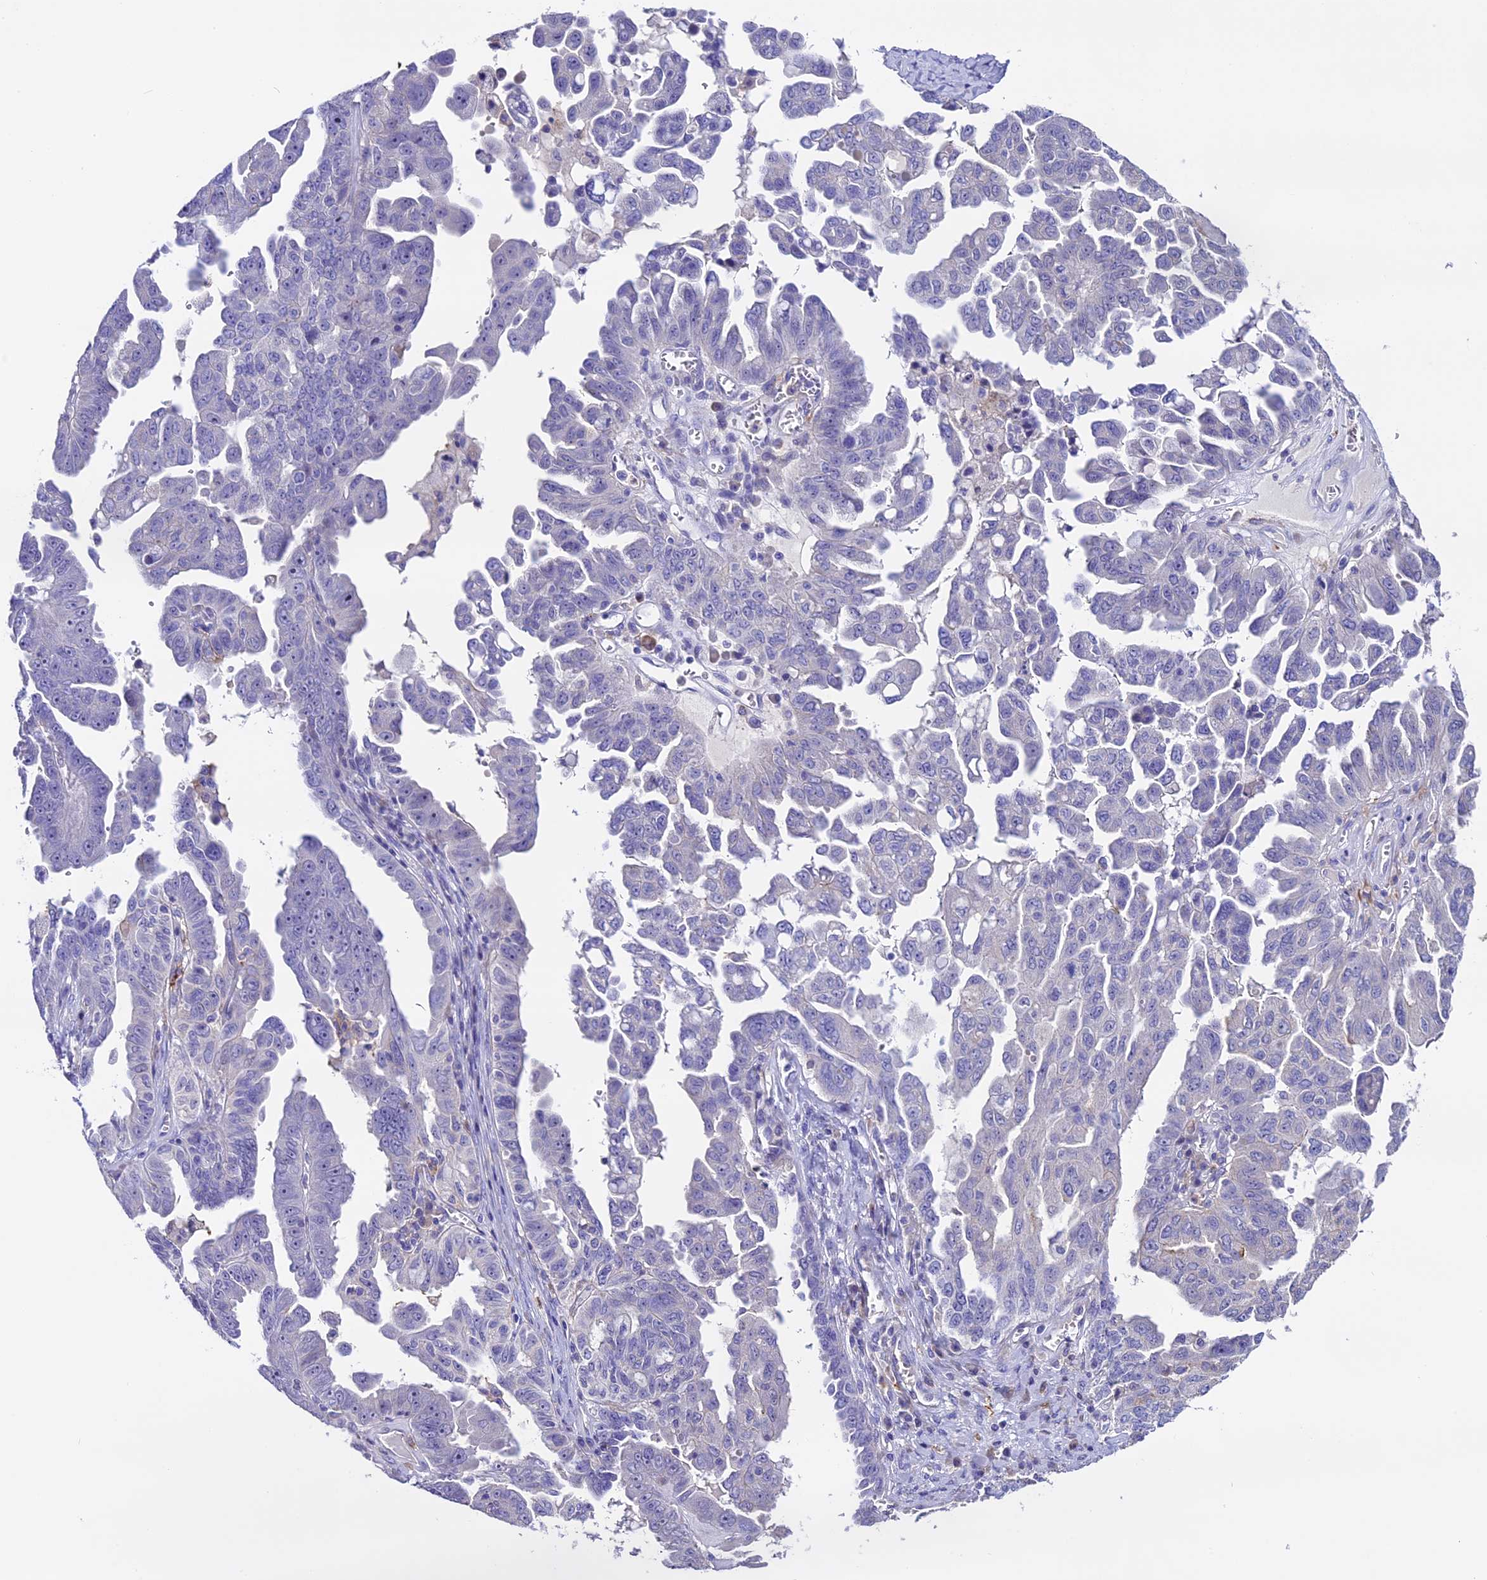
{"staining": {"intensity": "negative", "quantity": "none", "location": "none"}, "tissue": "ovarian cancer", "cell_type": "Tumor cells", "image_type": "cancer", "snomed": [{"axis": "morphology", "description": "Carcinoma, endometroid"}, {"axis": "topography", "description": "Ovary"}], "caption": "DAB (3,3'-diaminobenzidine) immunohistochemical staining of human endometroid carcinoma (ovarian) exhibits no significant positivity in tumor cells.", "gene": "NOD2", "patient": {"sex": "female", "age": 62}}